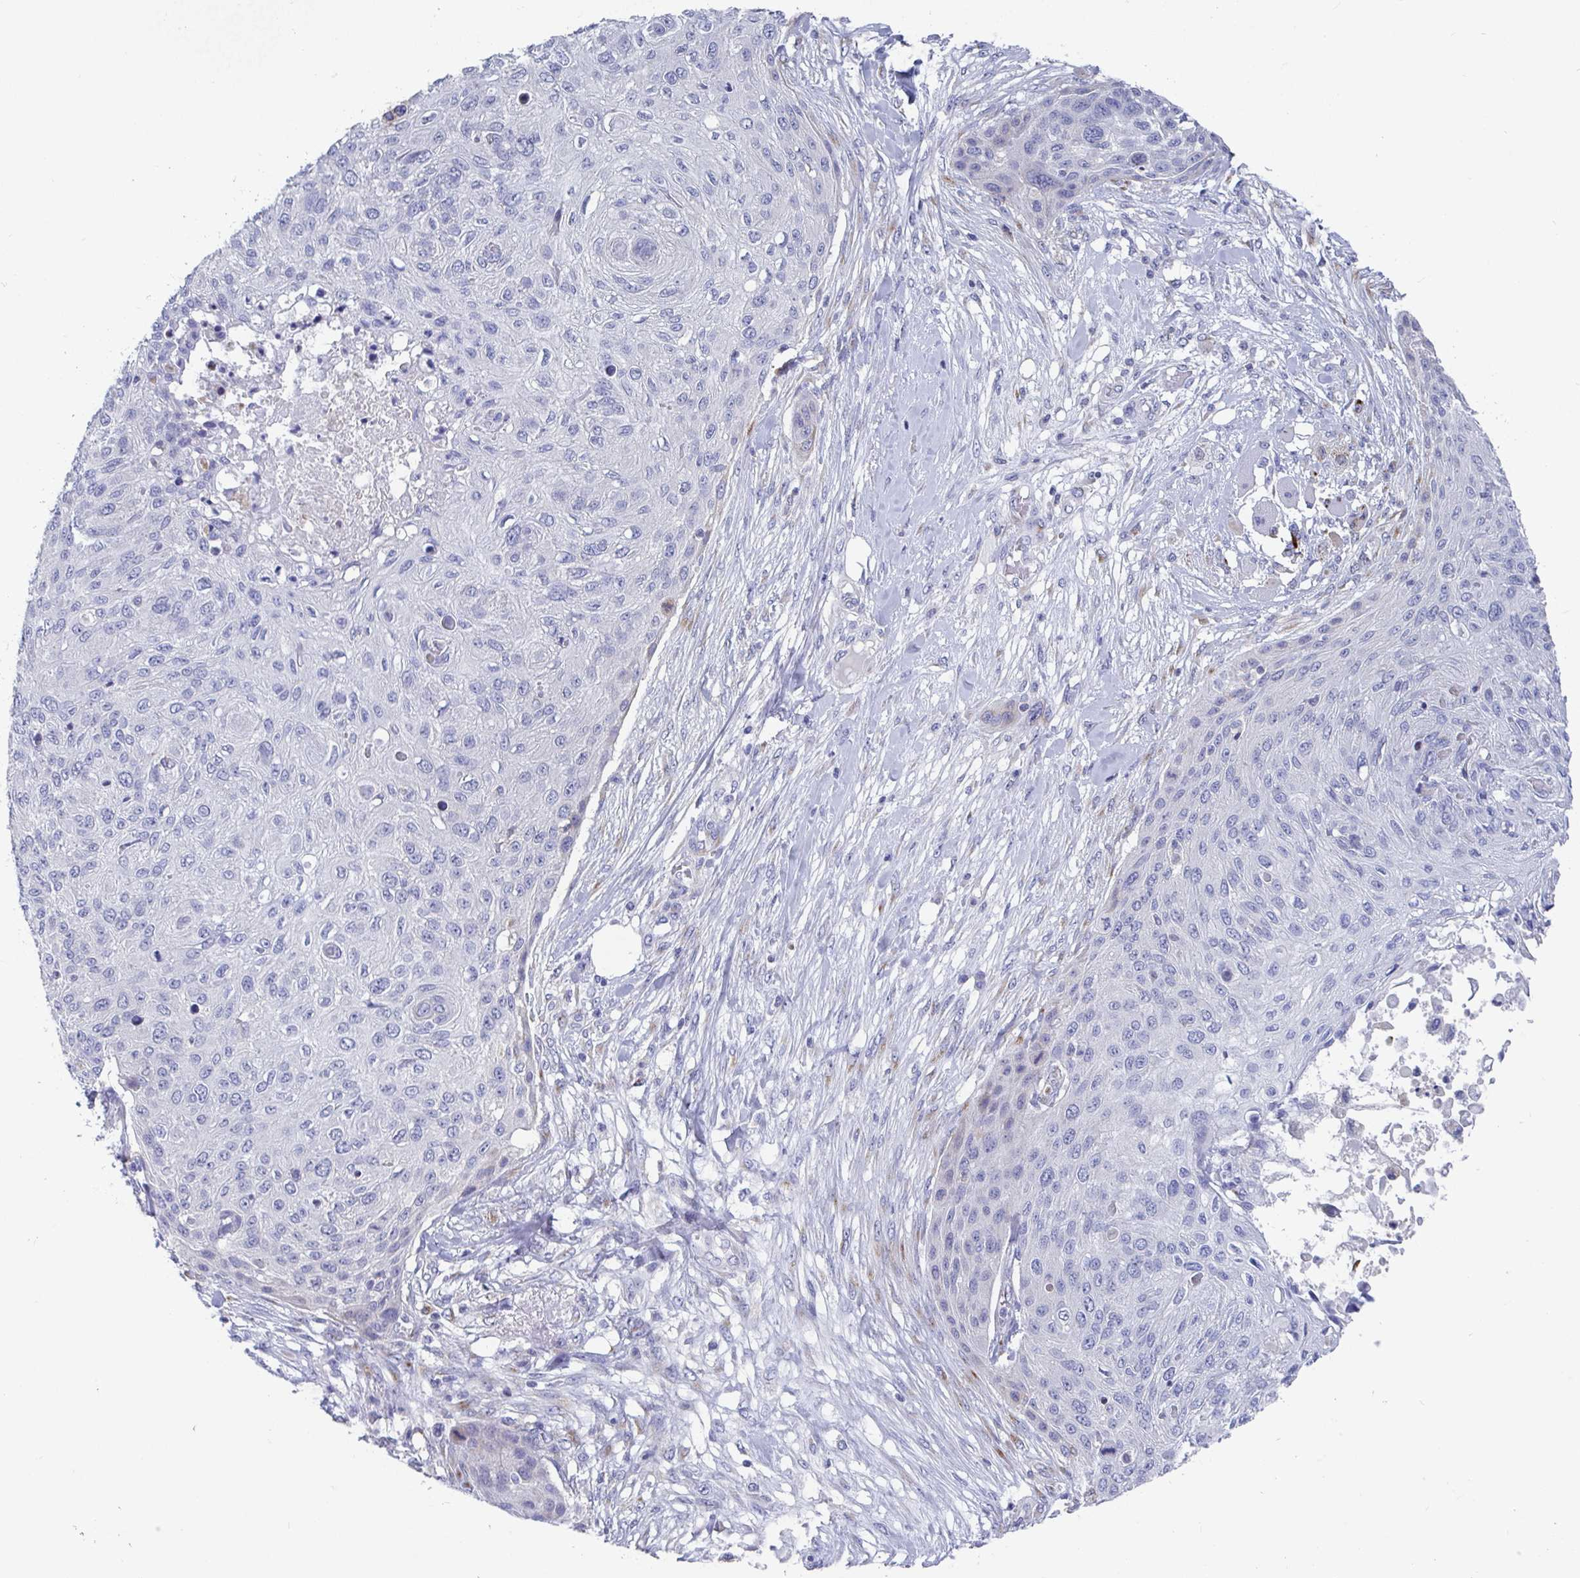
{"staining": {"intensity": "negative", "quantity": "none", "location": "none"}, "tissue": "skin cancer", "cell_type": "Tumor cells", "image_type": "cancer", "snomed": [{"axis": "morphology", "description": "Squamous cell carcinoma, NOS"}, {"axis": "topography", "description": "Skin"}], "caption": "This micrograph is of squamous cell carcinoma (skin) stained with immunohistochemistry (IHC) to label a protein in brown with the nuclei are counter-stained blue. There is no expression in tumor cells. (DAB immunohistochemistry (IHC) with hematoxylin counter stain).", "gene": "TAS2R39", "patient": {"sex": "female", "age": 87}}